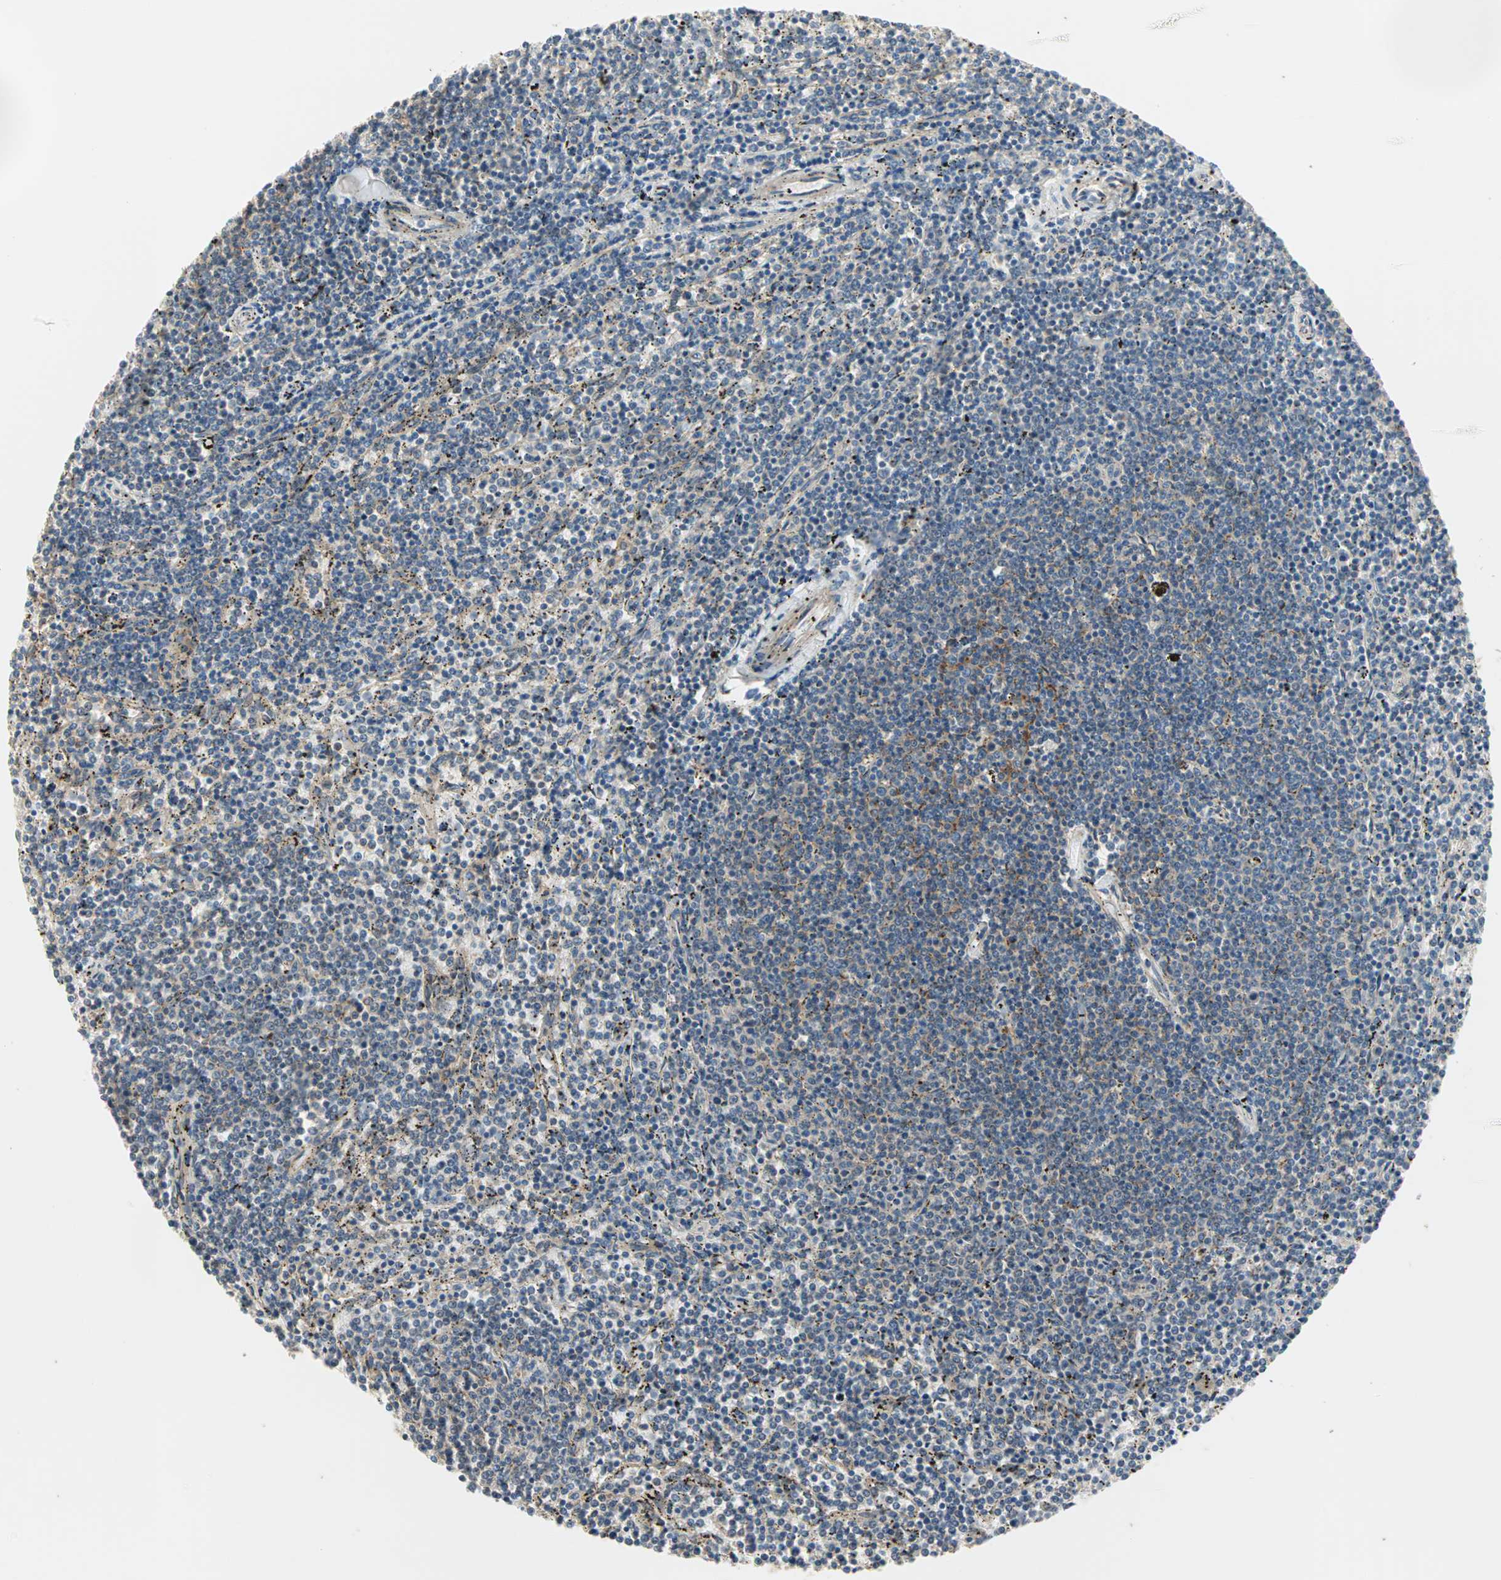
{"staining": {"intensity": "negative", "quantity": "none", "location": "none"}, "tissue": "lymphoma", "cell_type": "Tumor cells", "image_type": "cancer", "snomed": [{"axis": "morphology", "description": "Malignant lymphoma, non-Hodgkin's type, Low grade"}, {"axis": "topography", "description": "Spleen"}], "caption": "The IHC image has no significant expression in tumor cells of malignant lymphoma, non-Hodgkin's type (low-grade) tissue. (Stains: DAB (3,3'-diaminobenzidine) IHC with hematoxylin counter stain, Microscopy: brightfield microscopy at high magnification).", "gene": "PDE8A", "patient": {"sex": "female", "age": 50}}